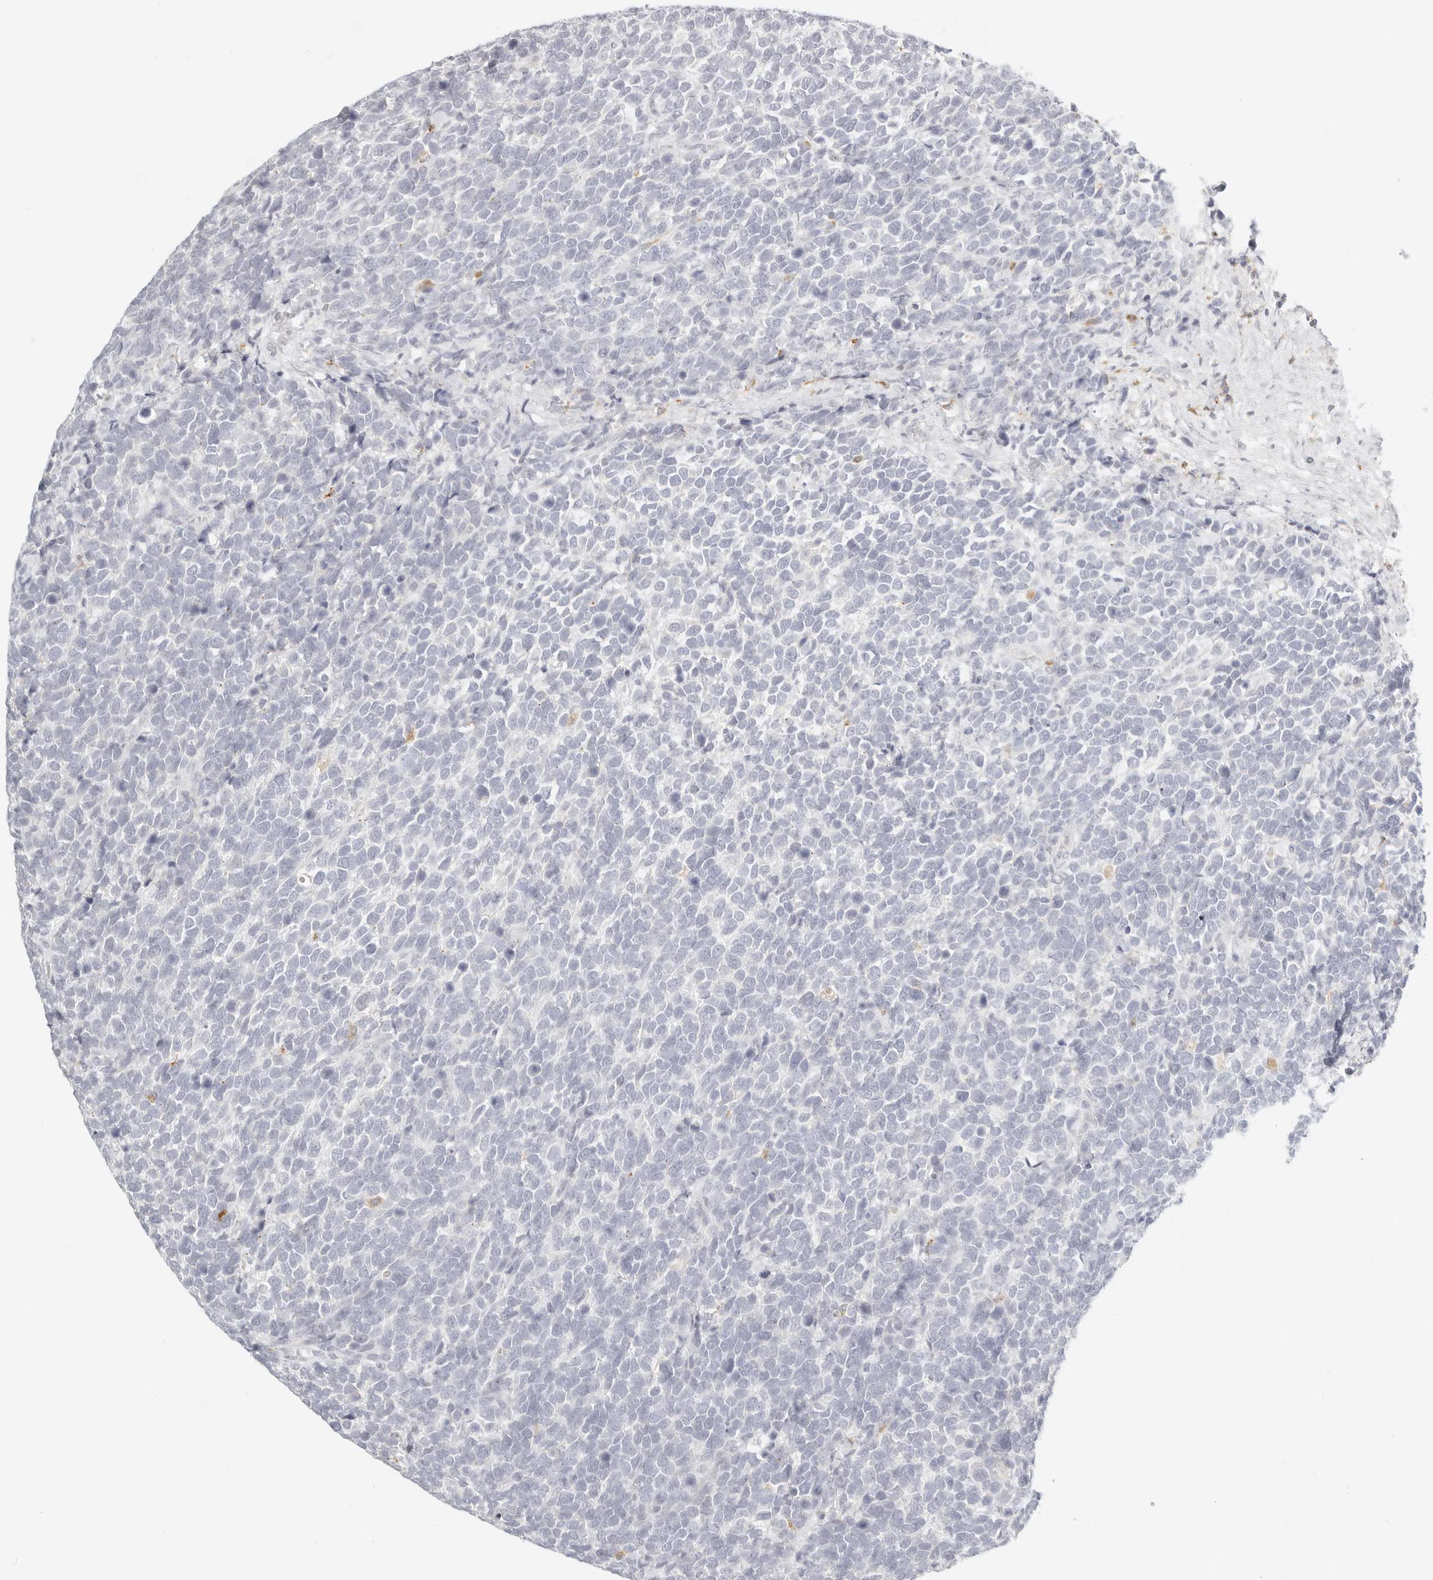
{"staining": {"intensity": "negative", "quantity": "none", "location": "none"}, "tissue": "urothelial cancer", "cell_type": "Tumor cells", "image_type": "cancer", "snomed": [{"axis": "morphology", "description": "Urothelial carcinoma, High grade"}, {"axis": "topography", "description": "Urinary bladder"}], "caption": "This is a micrograph of immunohistochemistry (IHC) staining of urothelial carcinoma (high-grade), which shows no positivity in tumor cells. The staining is performed using DAB (3,3'-diaminobenzidine) brown chromogen with nuclei counter-stained in using hematoxylin.", "gene": "RNASET2", "patient": {"sex": "female", "age": 82}}